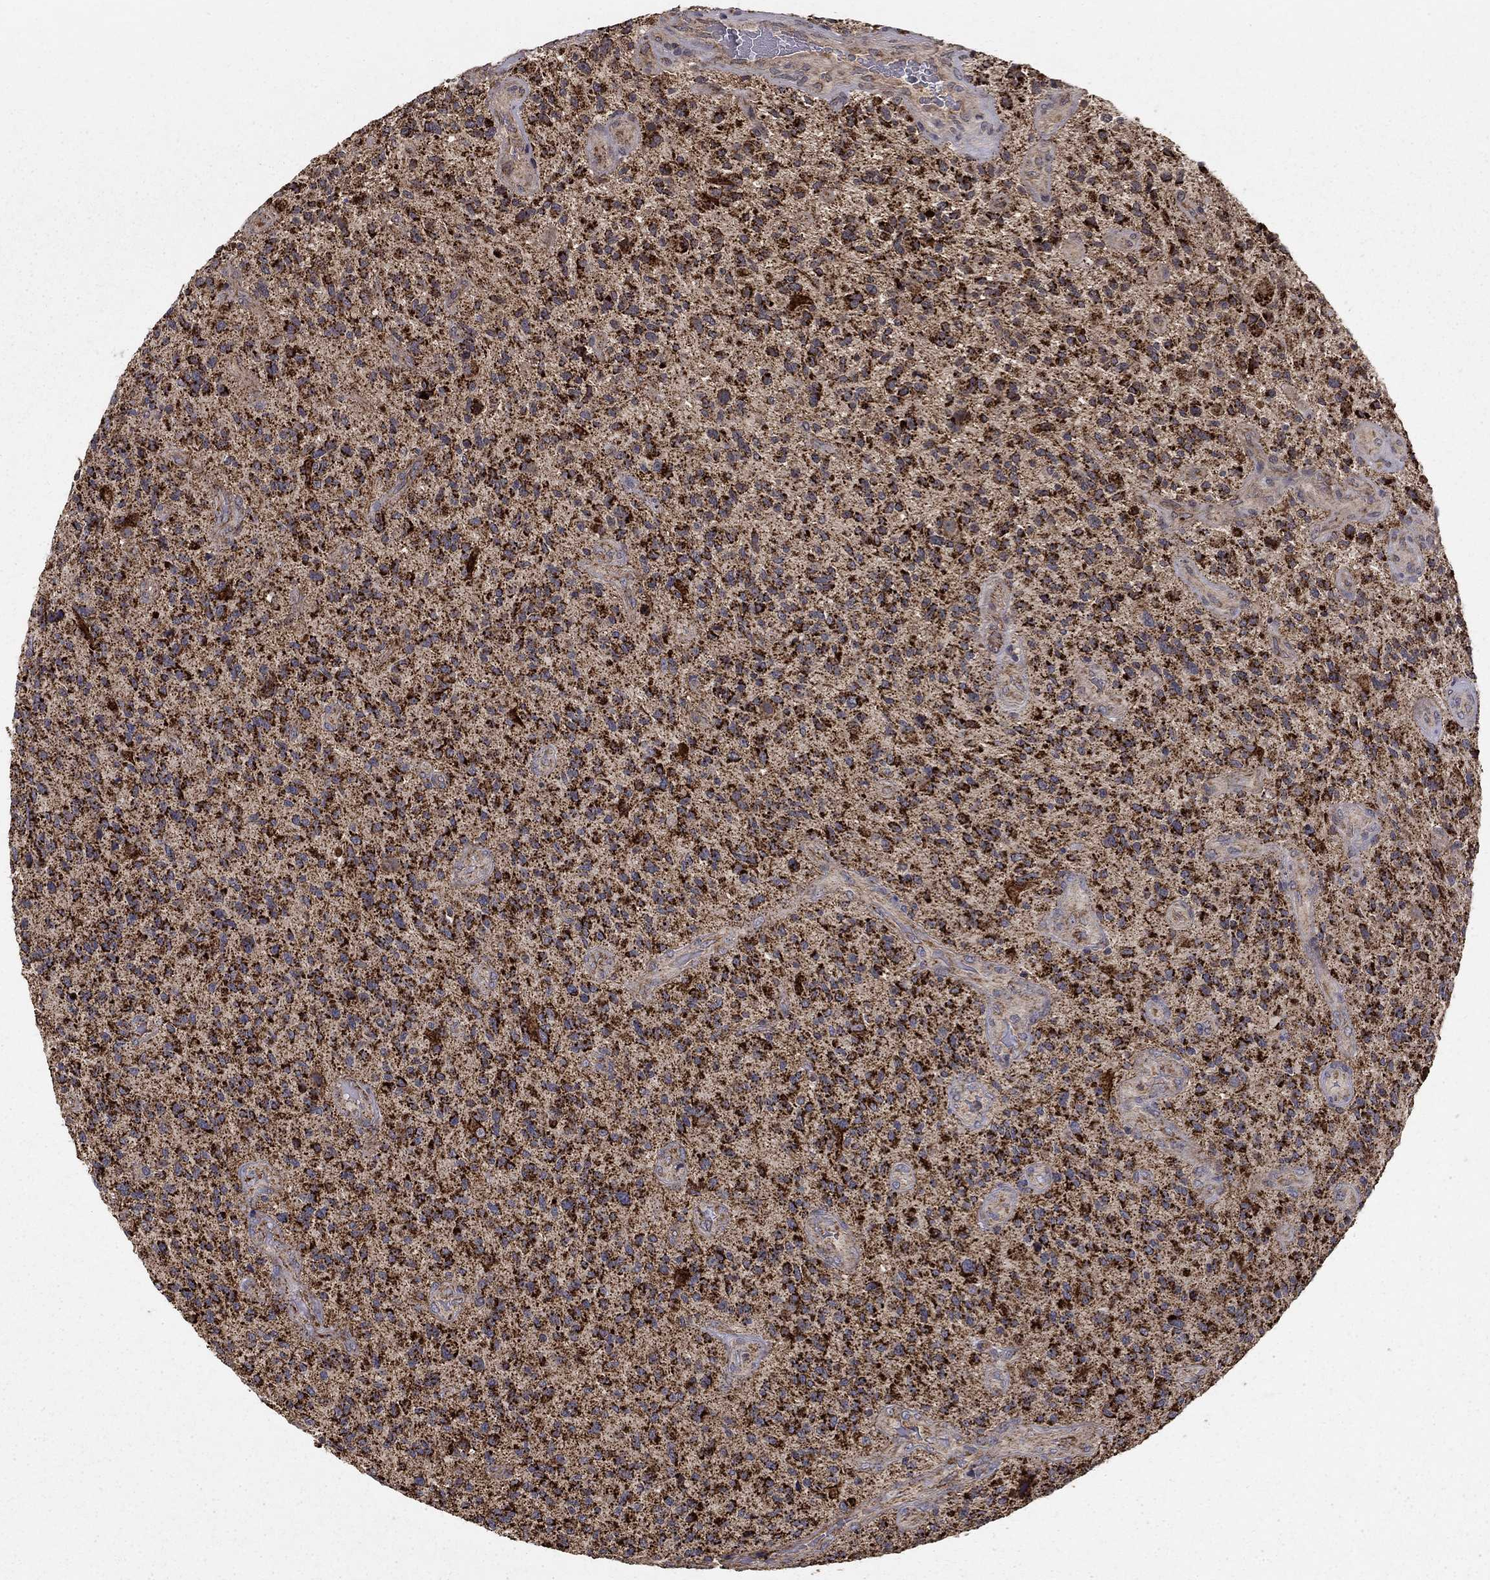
{"staining": {"intensity": "strong", "quantity": ">75%", "location": "cytoplasmic/membranous"}, "tissue": "glioma", "cell_type": "Tumor cells", "image_type": "cancer", "snomed": [{"axis": "morphology", "description": "Glioma, malignant, High grade"}, {"axis": "topography", "description": "Brain"}], "caption": "A brown stain highlights strong cytoplasmic/membranous positivity of a protein in human glioma tumor cells.", "gene": "GCSH", "patient": {"sex": "male", "age": 47}}